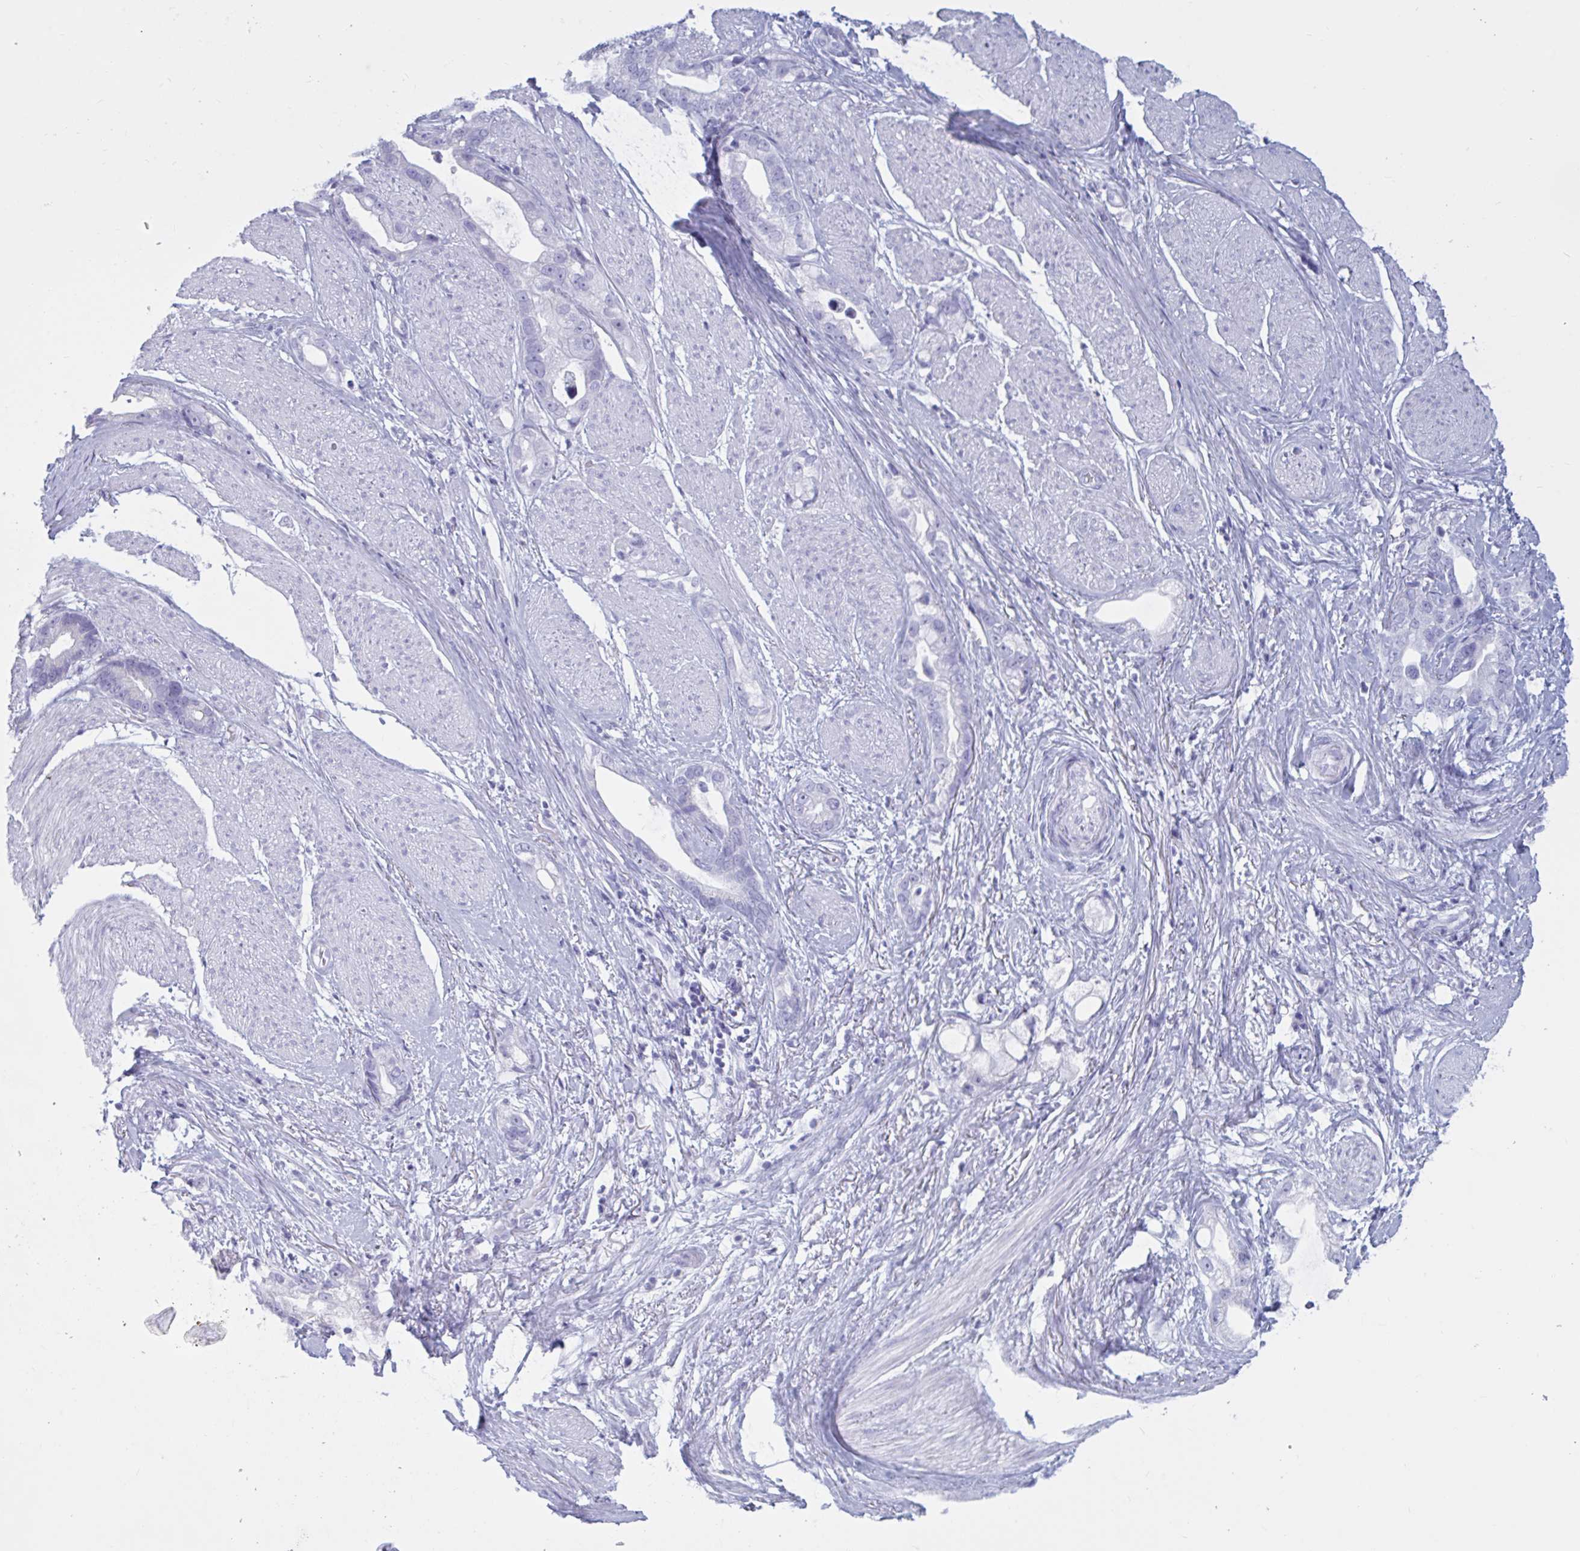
{"staining": {"intensity": "negative", "quantity": "none", "location": "none"}, "tissue": "stomach cancer", "cell_type": "Tumor cells", "image_type": "cancer", "snomed": [{"axis": "morphology", "description": "Adenocarcinoma, NOS"}, {"axis": "topography", "description": "Stomach"}], "caption": "IHC histopathology image of neoplastic tissue: stomach cancer stained with DAB (3,3'-diaminobenzidine) displays no significant protein positivity in tumor cells.", "gene": "BBS10", "patient": {"sex": "male", "age": 55}}